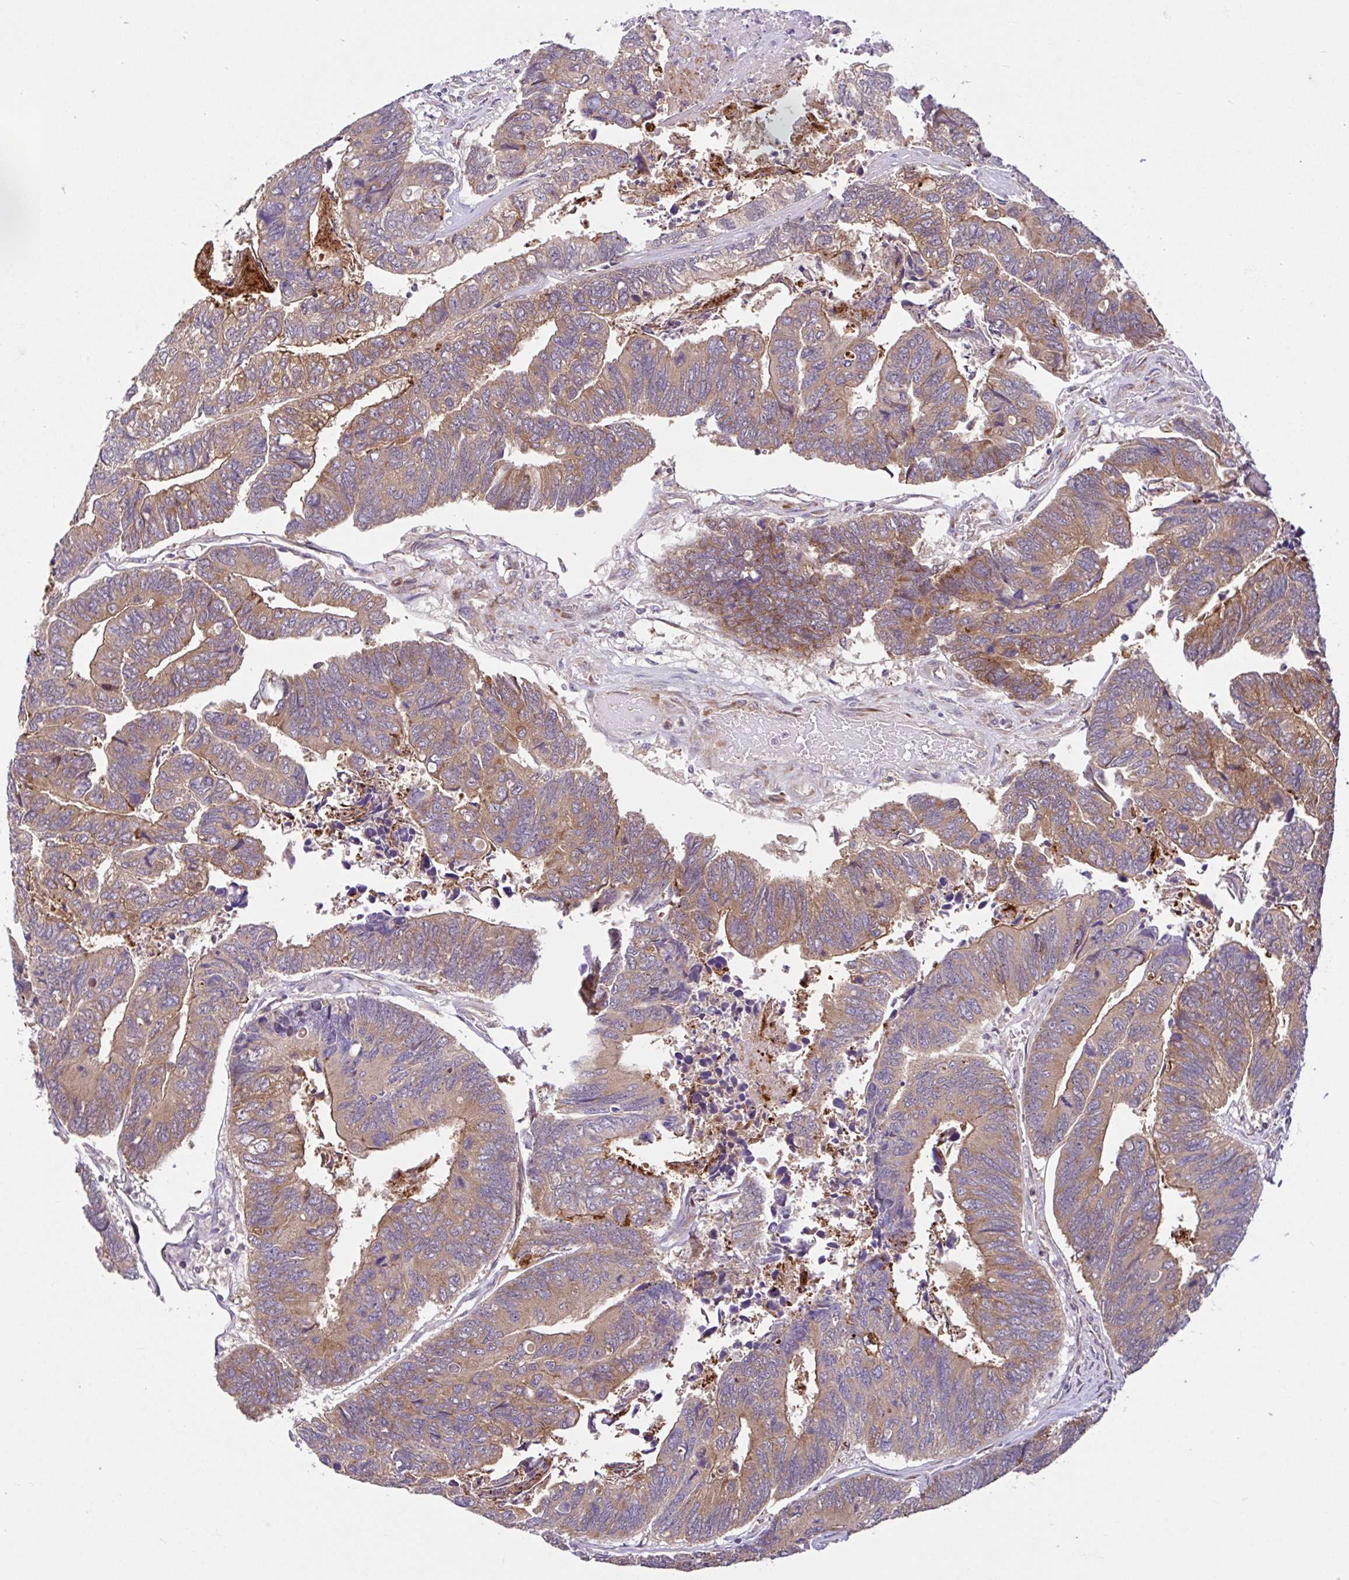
{"staining": {"intensity": "moderate", "quantity": ">75%", "location": "cytoplasmic/membranous"}, "tissue": "colorectal cancer", "cell_type": "Tumor cells", "image_type": "cancer", "snomed": [{"axis": "morphology", "description": "Adenocarcinoma, NOS"}, {"axis": "topography", "description": "Colon"}], "caption": "A histopathology image of colorectal cancer stained for a protein displays moderate cytoplasmic/membranous brown staining in tumor cells. The protein is shown in brown color, while the nuclei are stained blue.", "gene": "NTPCR", "patient": {"sex": "female", "age": 67}}